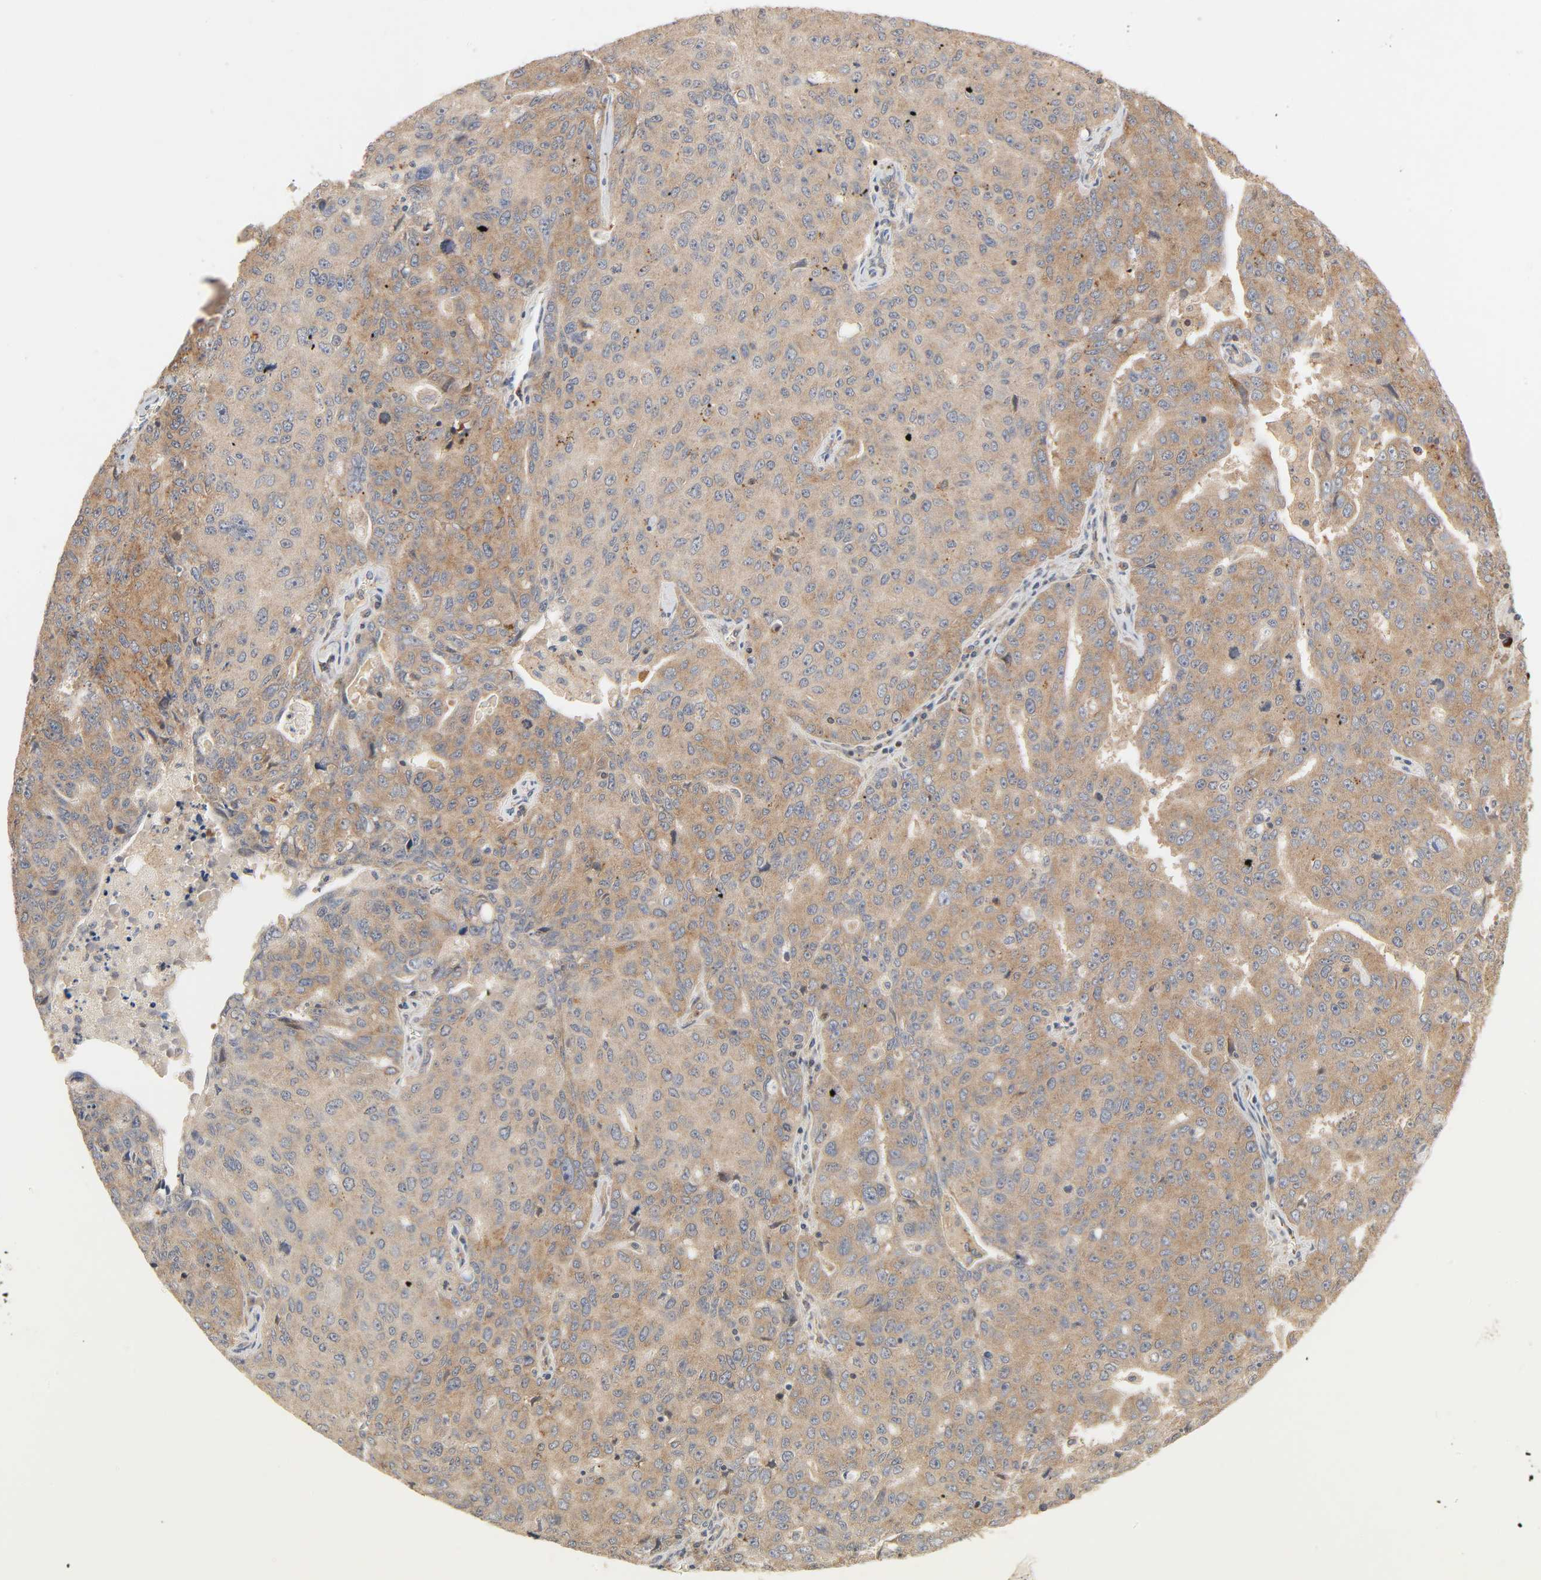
{"staining": {"intensity": "moderate", "quantity": ">75%", "location": "cytoplasmic/membranous"}, "tissue": "ovarian cancer", "cell_type": "Tumor cells", "image_type": "cancer", "snomed": [{"axis": "morphology", "description": "Carcinoma, endometroid"}, {"axis": "topography", "description": "Ovary"}], "caption": "High-power microscopy captured an immunohistochemistry photomicrograph of ovarian cancer (endometroid carcinoma), revealing moderate cytoplasmic/membranous staining in approximately >75% of tumor cells. Using DAB (brown) and hematoxylin (blue) stains, captured at high magnification using brightfield microscopy.", "gene": "NEMF", "patient": {"sex": "female", "age": 62}}